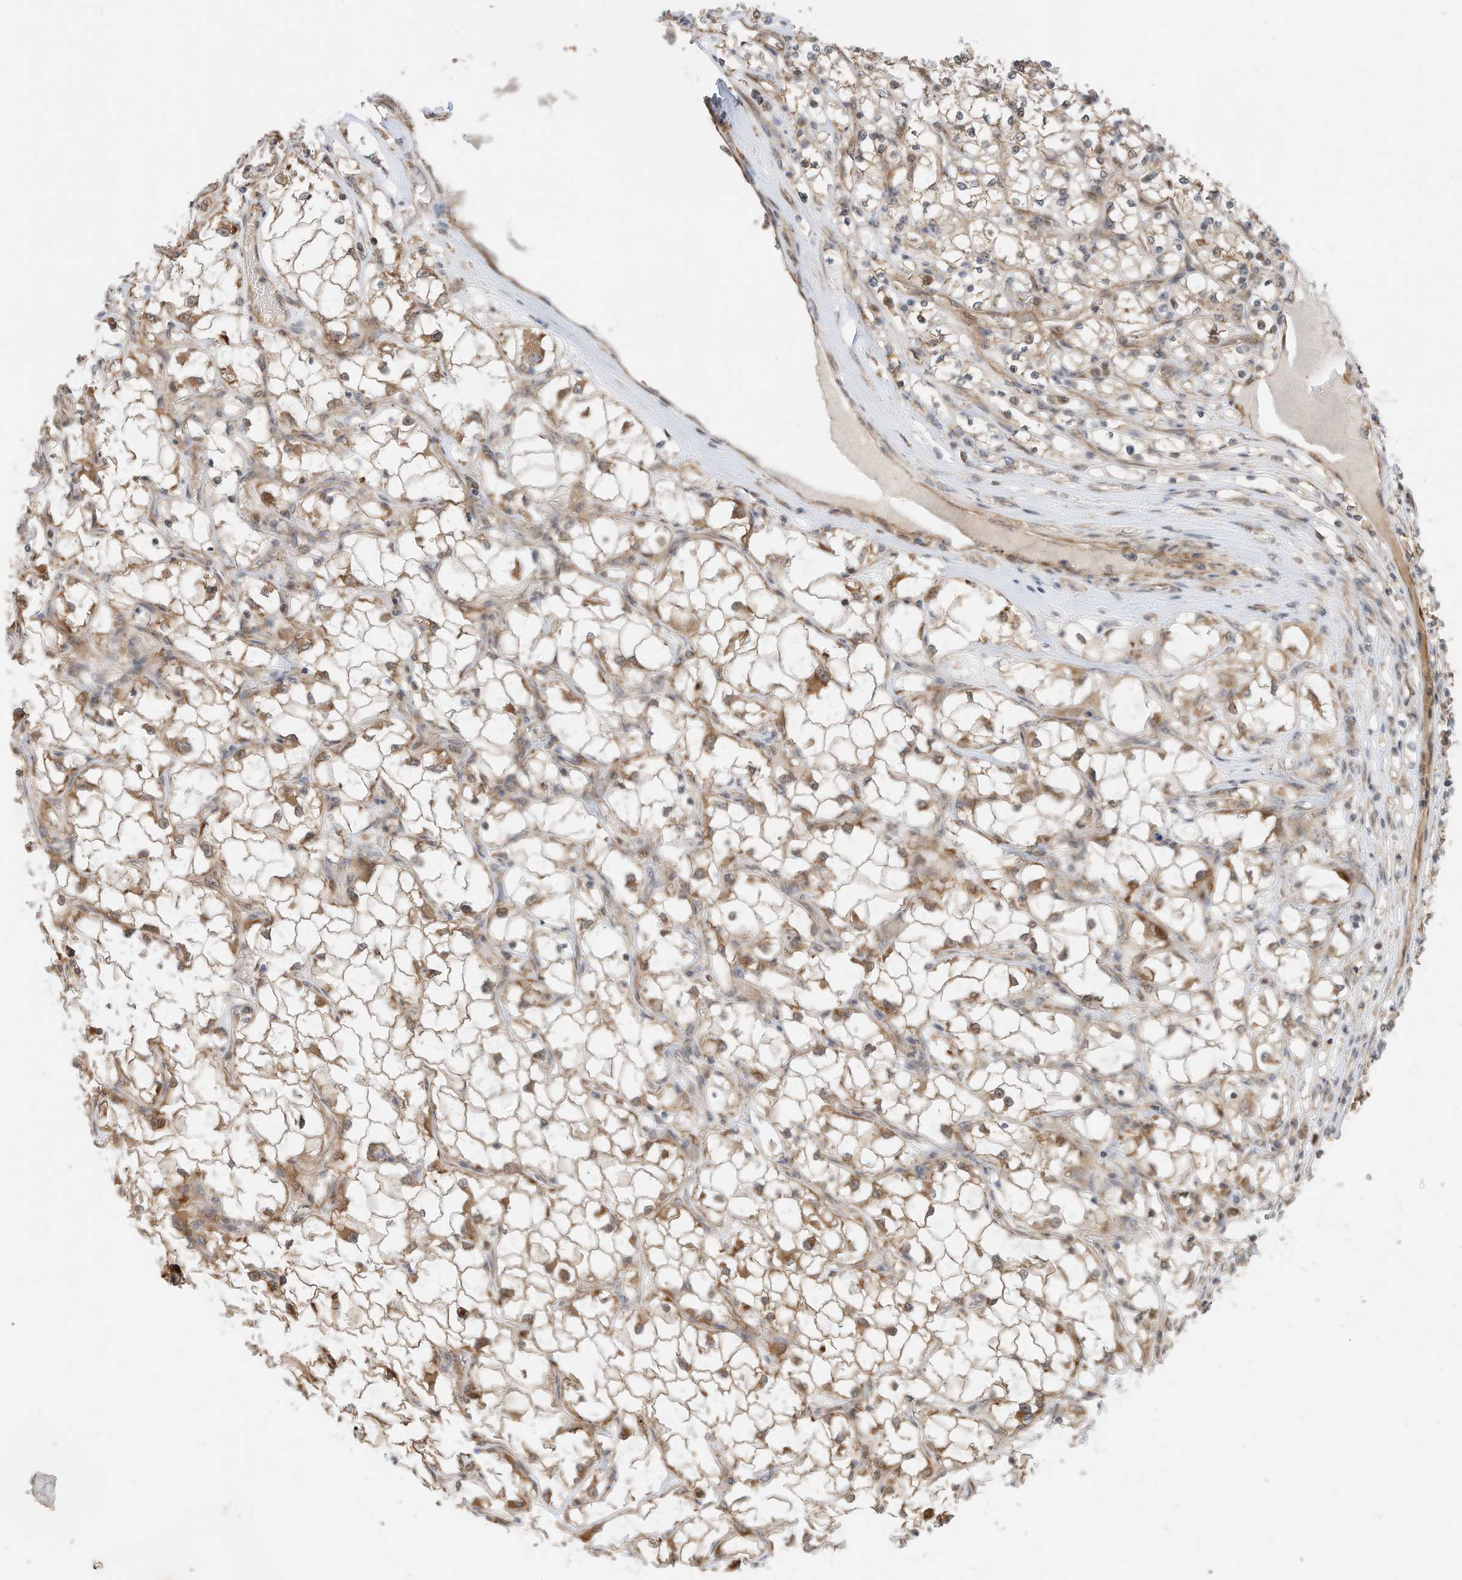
{"staining": {"intensity": "moderate", "quantity": "25%-75%", "location": "cytoplasmic/membranous"}, "tissue": "renal cancer", "cell_type": "Tumor cells", "image_type": "cancer", "snomed": [{"axis": "morphology", "description": "Adenocarcinoma, NOS"}, {"axis": "topography", "description": "Kidney"}], "caption": "Renal adenocarcinoma stained with immunohistochemistry reveals moderate cytoplasmic/membranous staining in approximately 25%-75% of tumor cells. (brown staining indicates protein expression, while blue staining denotes nuclei).", "gene": "CPAMD8", "patient": {"sex": "female", "age": 69}}